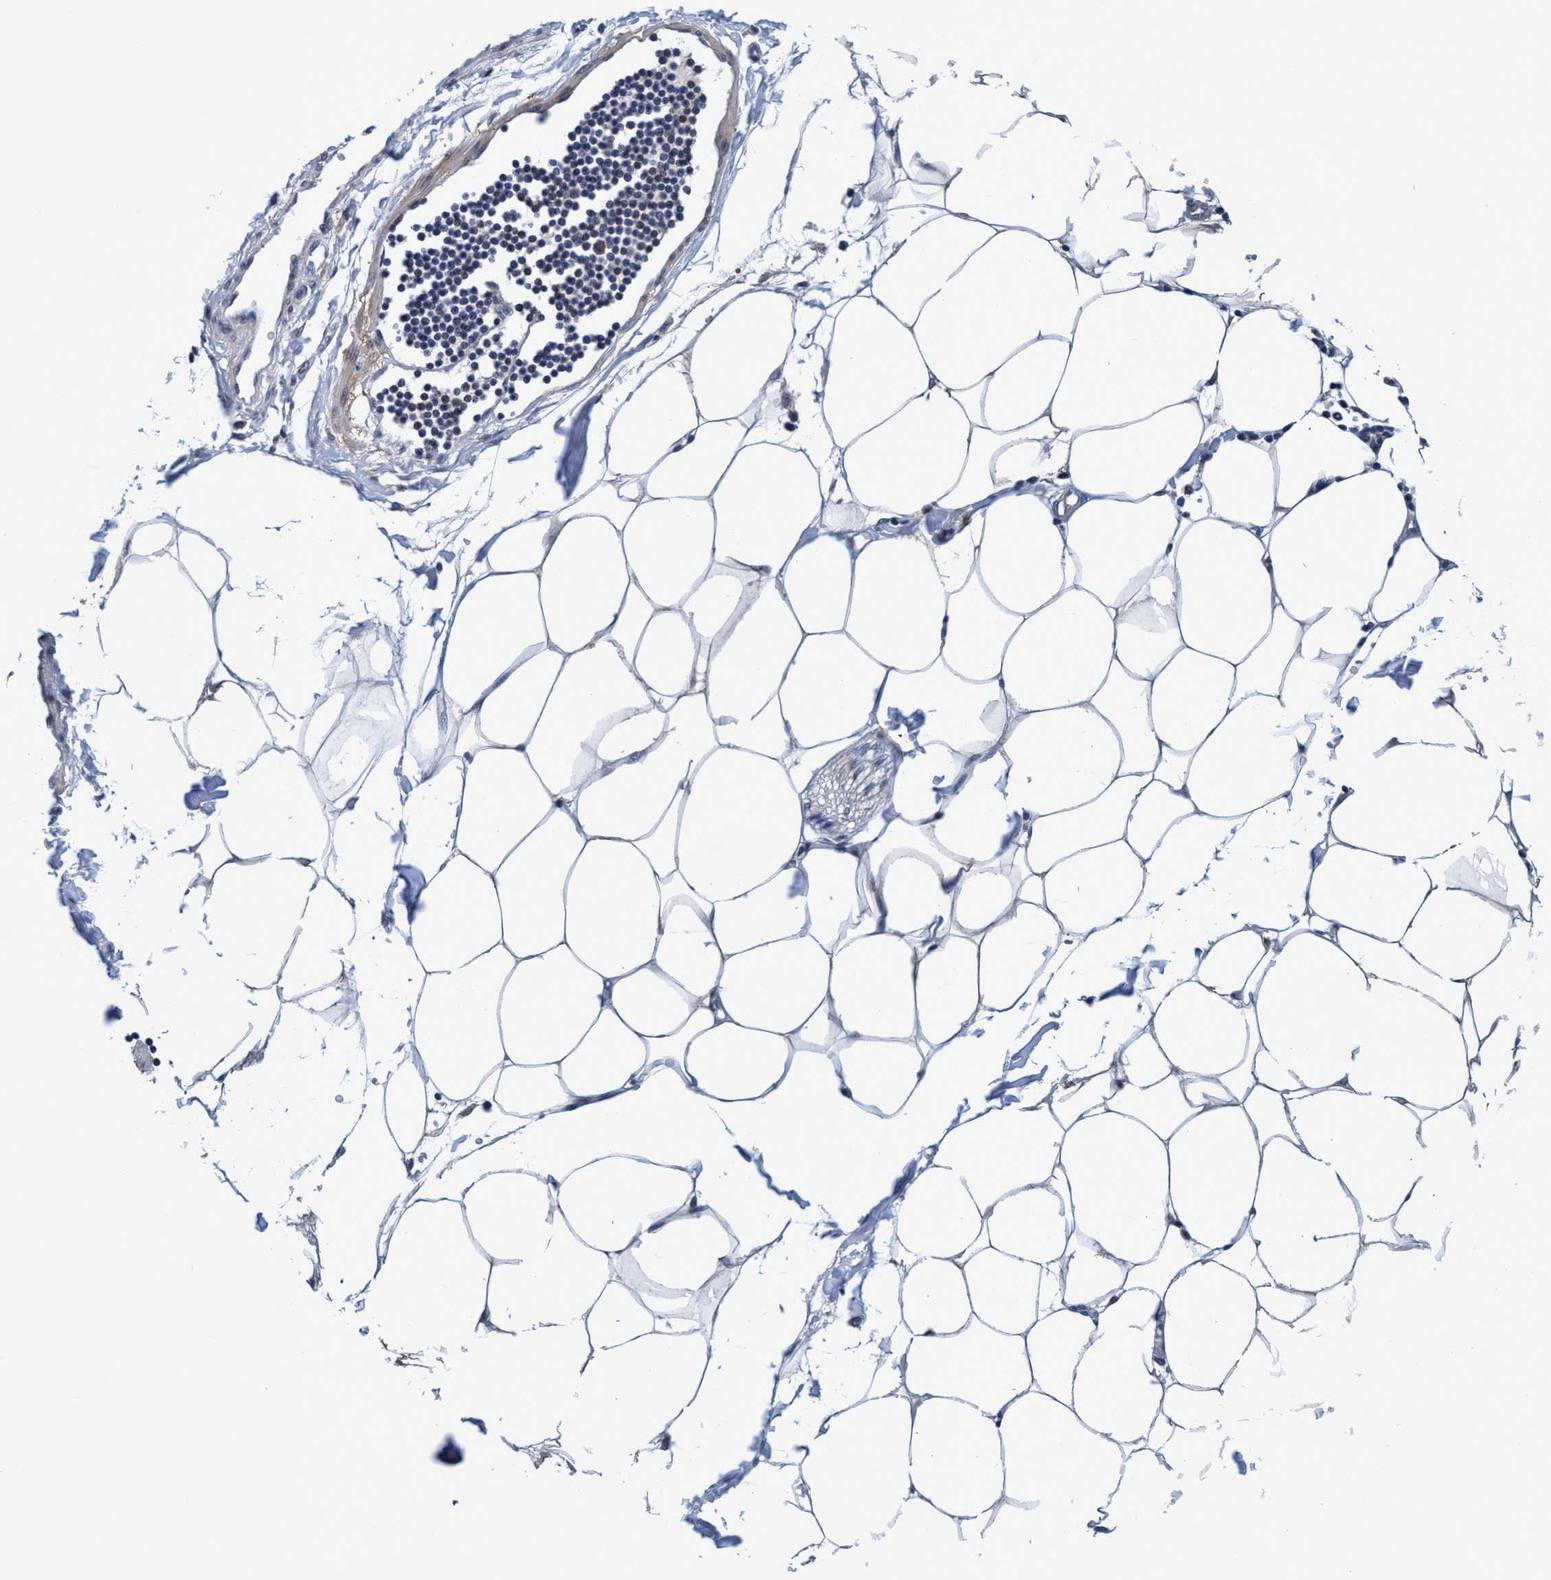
{"staining": {"intensity": "weak", "quantity": "25%-75%", "location": "cytoplasmic/membranous"}, "tissue": "adipose tissue", "cell_type": "Adipocytes", "image_type": "normal", "snomed": [{"axis": "morphology", "description": "Normal tissue, NOS"}, {"axis": "morphology", "description": "Adenocarcinoma, NOS"}, {"axis": "topography", "description": "Colon"}, {"axis": "topography", "description": "Peripheral nerve tissue"}], "caption": "Immunohistochemistry histopathology image of unremarkable adipose tissue stained for a protein (brown), which exhibits low levels of weak cytoplasmic/membranous staining in approximately 25%-75% of adipocytes.", "gene": "CALCOCO2", "patient": {"sex": "male", "age": 14}}